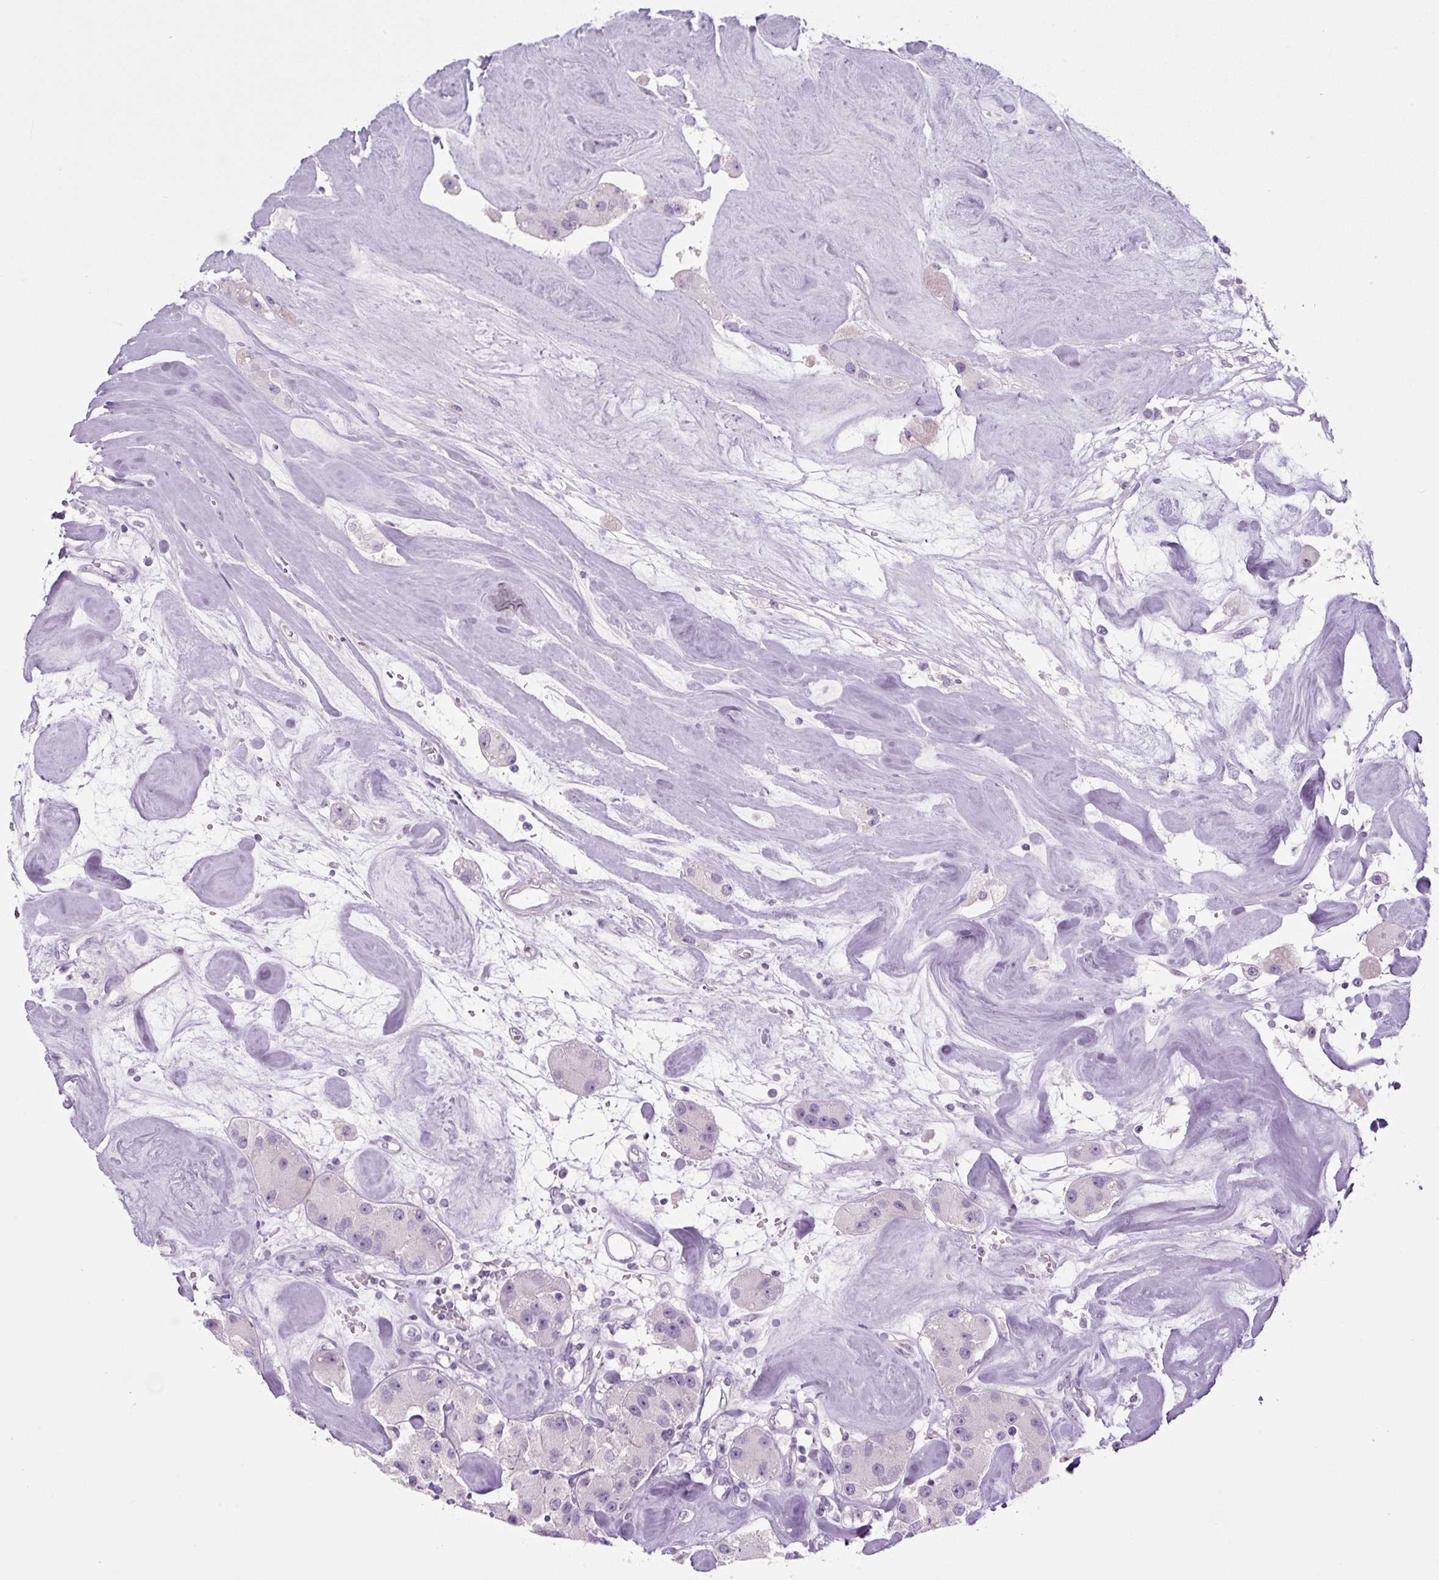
{"staining": {"intensity": "negative", "quantity": "none", "location": "none"}, "tissue": "carcinoid", "cell_type": "Tumor cells", "image_type": "cancer", "snomed": [{"axis": "morphology", "description": "Carcinoid, malignant, NOS"}, {"axis": "topography", "description": "Pancreas"}], "caption": "Immunohistochemistry (IHC) micrograph of carcinoid stained for a protein (brown), which exhibits no expression in tumor cells.", "gene": "COL9A2", "patient": {"sex": "male", "age": 41}}